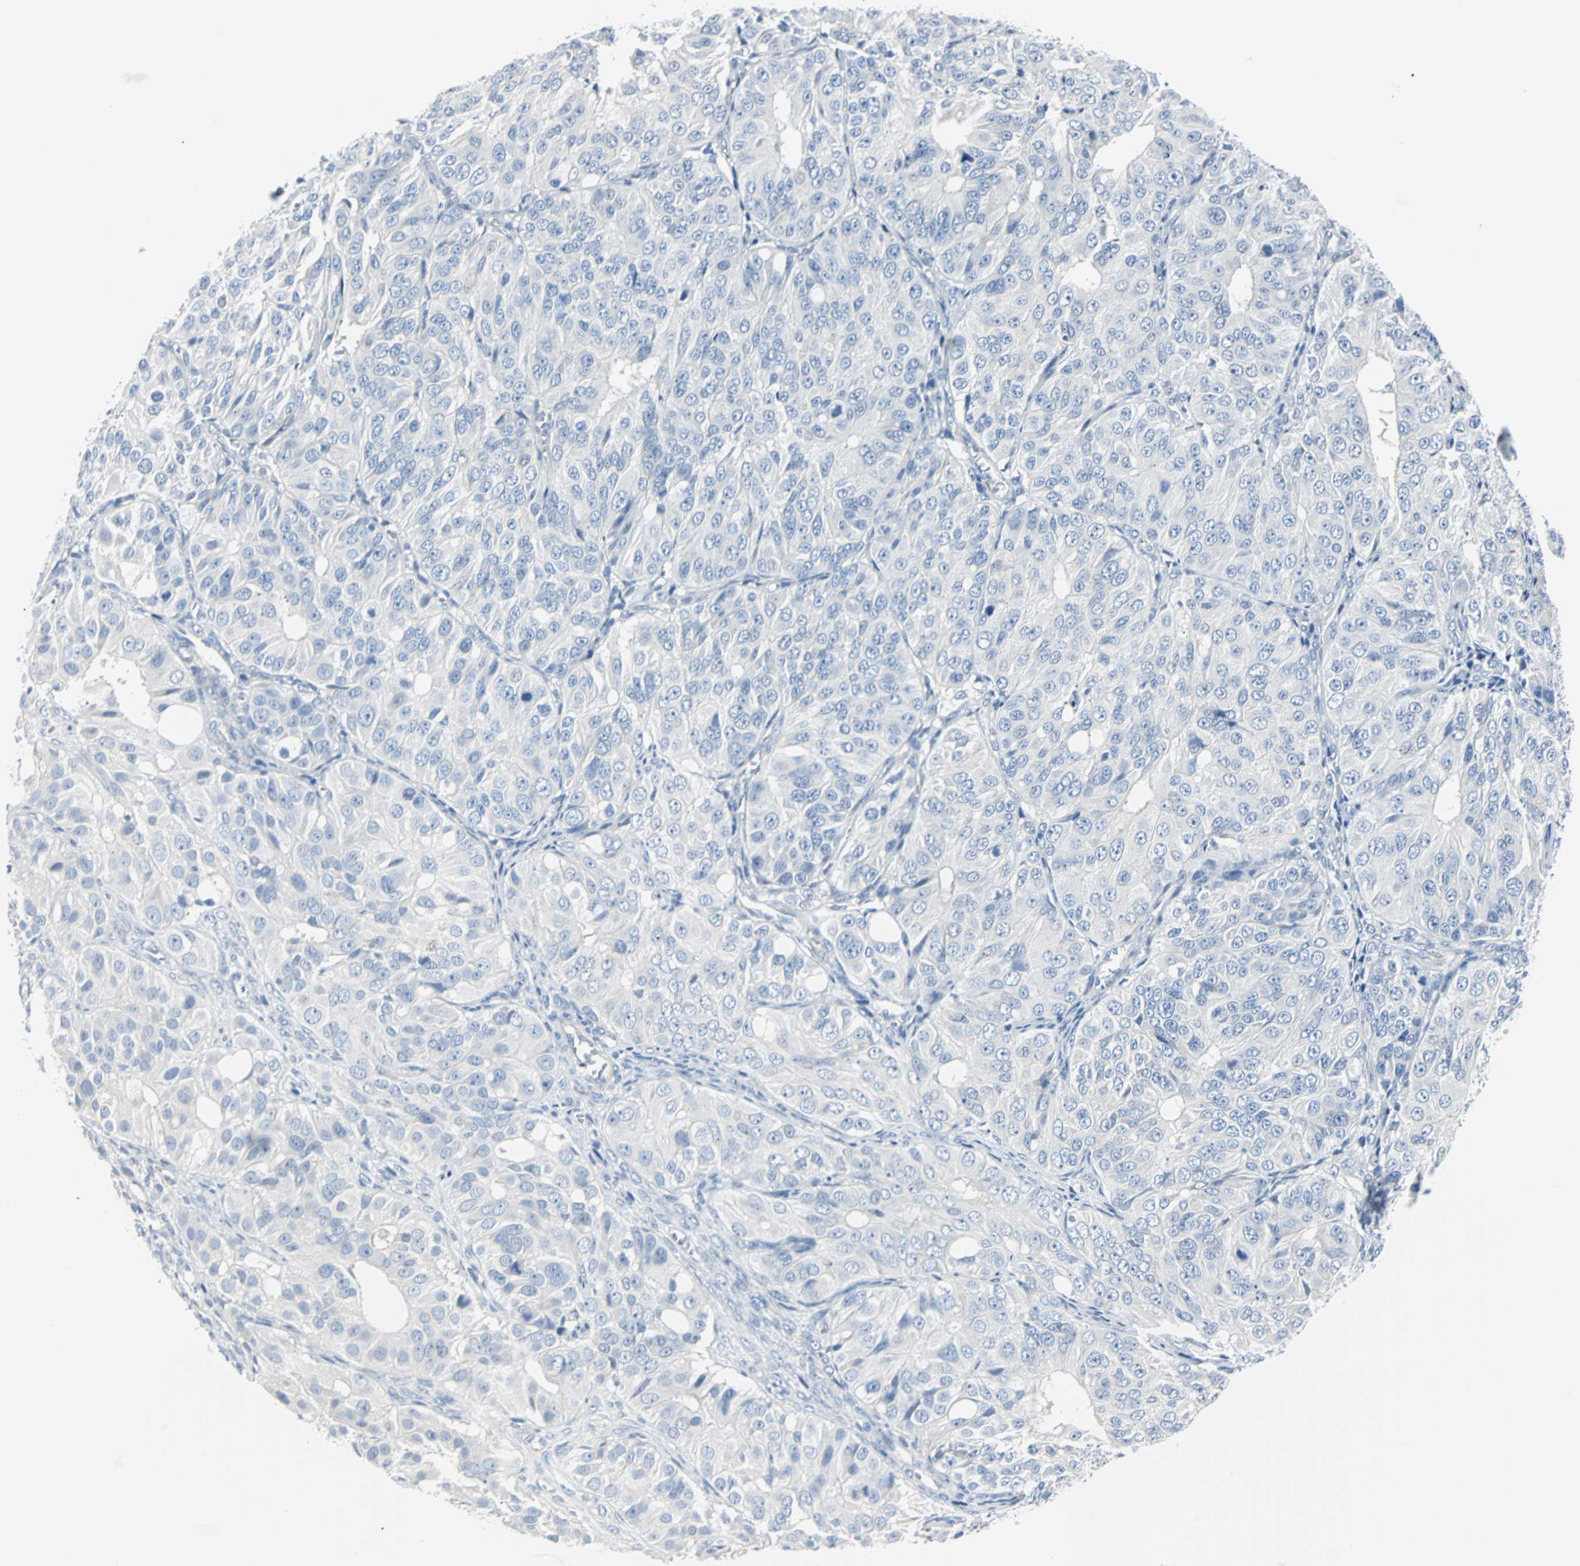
{"staining": {"intensity": "negative", "quantity": "none", "location": "none"}, "tissue": "ovarian cancer", "cell_type": "Tumor cells", "image_type": "cancer", "snomed": [{"axis": "morphology", "description": "Carcinoma, endometroid"}, {"axis": "topography", "description": "Ovary"}], "caption": "A photomicrograph of human endometroid carcinoma (ovarian) is negative for staining in tumor cells.", "gene": "RASA1", "patient": {"sex": "female", "age": 51}}